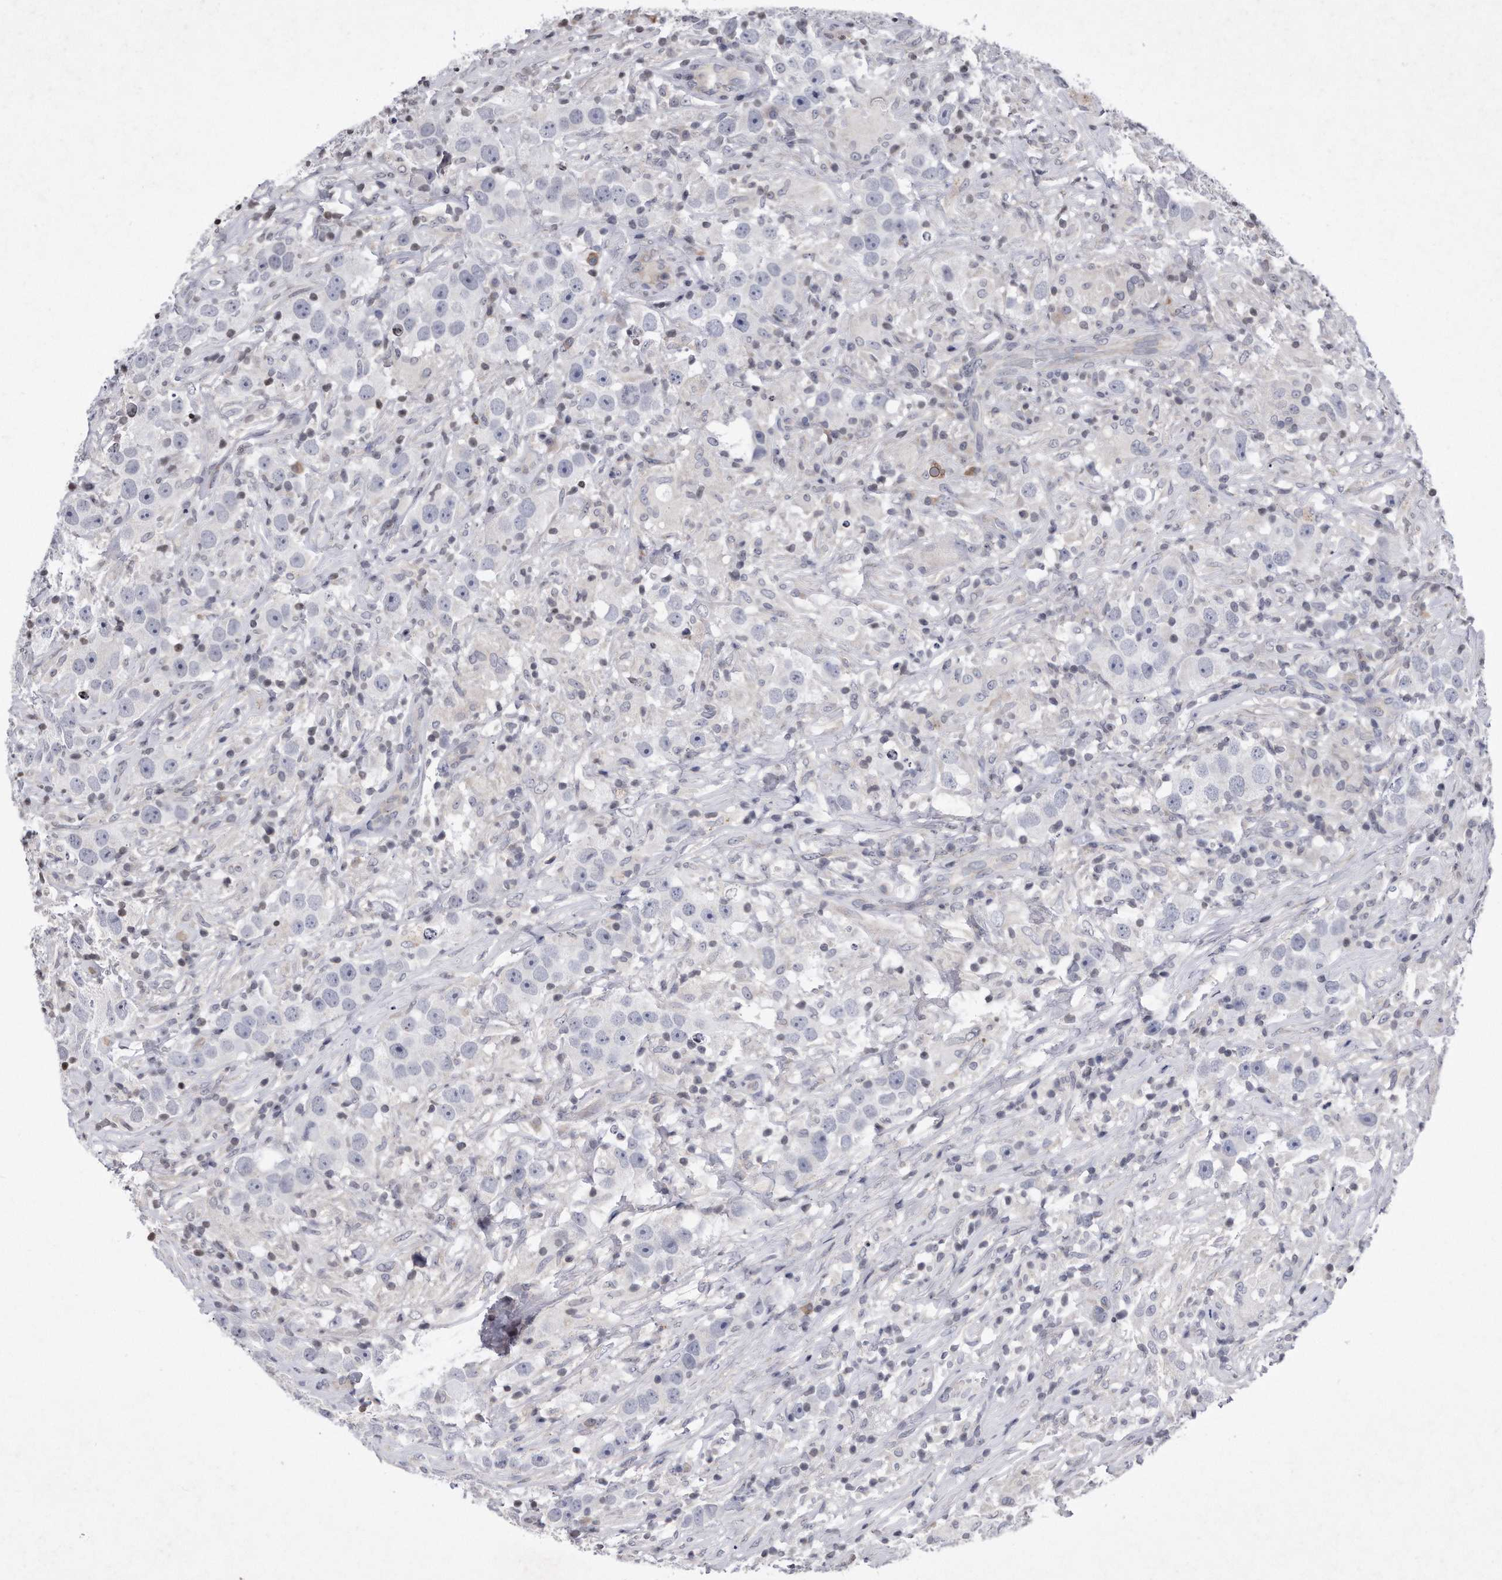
{"staining": {"intensity": "negative", "quantity": "none", "location": "none"}, "tissue": "testis cancer", "cell_type": "Tumor cells", "image_type": "cancer", "snomed": [{"axis": "morphology", "description": "Seminoma, NOS"}, {"axis": "topography", "description": "Testis"}], "caption": "Tumor cells are negative for brown protein staining in testis cancer.", "gene": "DAB1", "patient": {"sex": "male", "age": 49}}